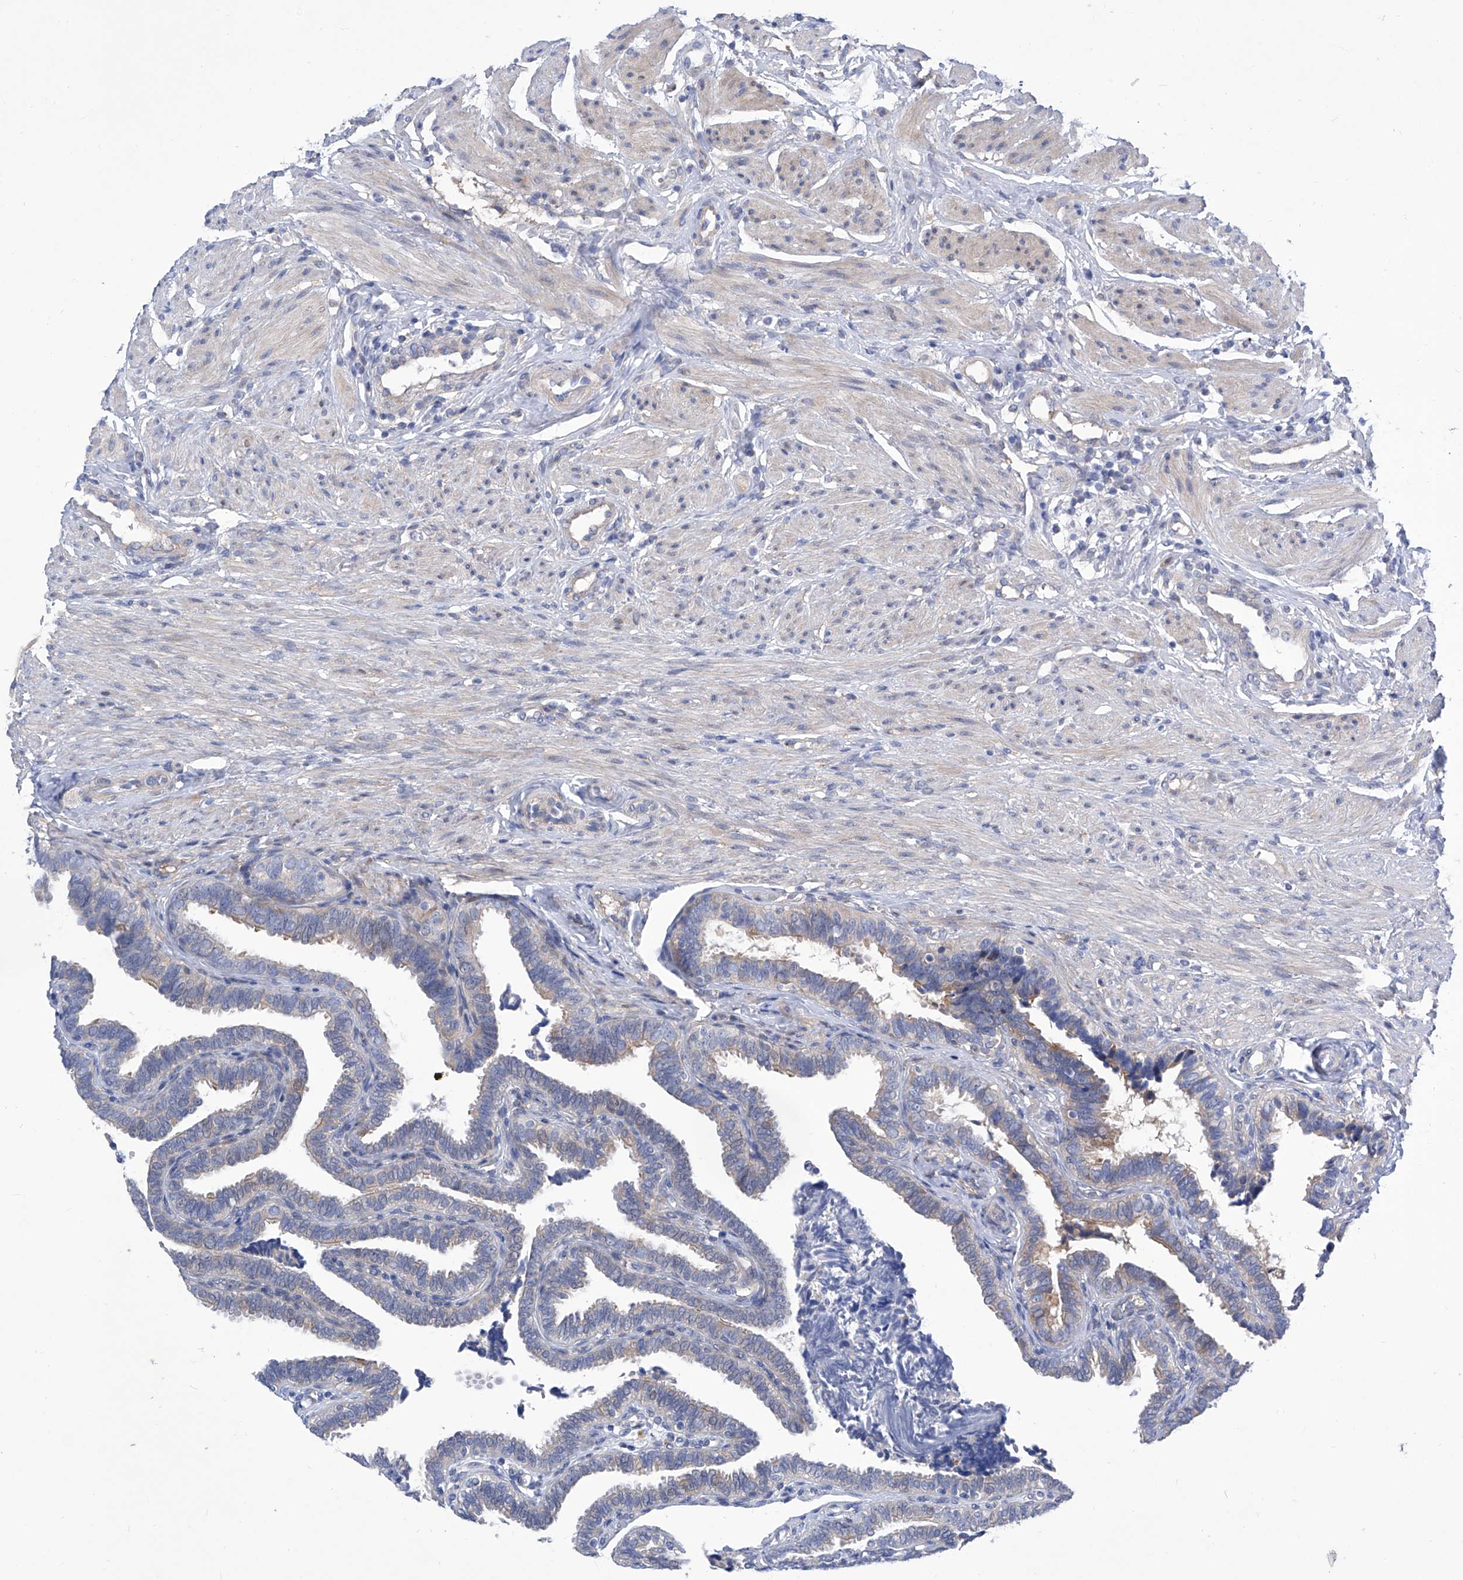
{"staining": {"intensity": "moderate", "quantity": "<25%", "location": "cytoplasmic/membranous"}, "tissue": "fallopian tube", "cell_type": "Glandular cells", "image_type": "normal", "snomed": [{"axis": "morphology", "description": "Normal tissue, NOS"}, {"axis": "topography", "description": "Fallopian tube"}], "caption": "Fallopian tube stained with DAB (3,3'-diaminobenzidine) immunohistochemistry displays low levels of moderate cytoplasmic/membranous staining in about <25% of glandular cells.", "gene": "SRBD1", "patient": {"sex": "female", "age": 39}}